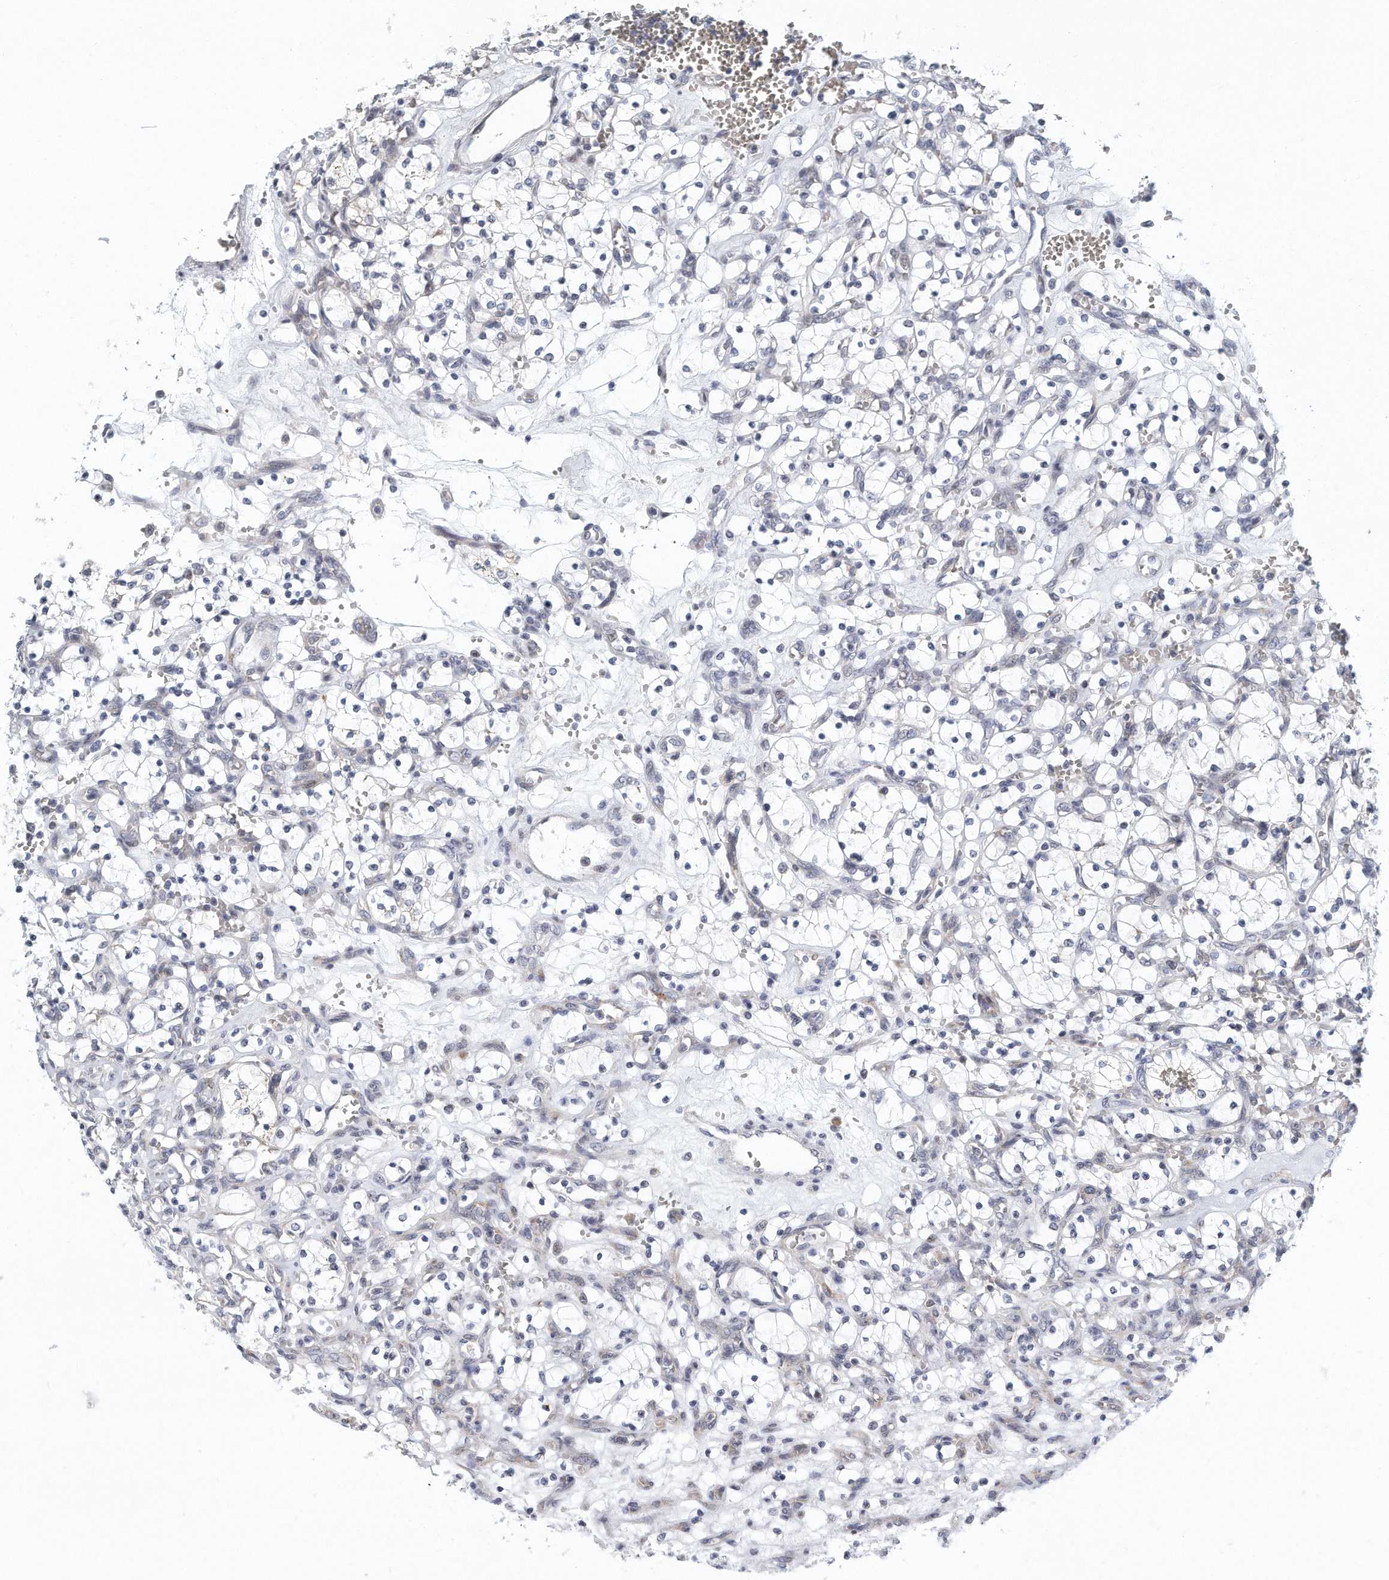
{"staining": {"intensity": "negative", "quantity": "none", "location": "none"}, "tissue": "renal cancer", "cell_type": "Tumor cells", "image_type": "cancer", "snomed": [{"axis": "morphology", "description": "Adenocarcinoma, NOS"}, {"axis": "topography", "description": "Kidney"}], "caption": "An image of human adenocarcinoma (renal) is negative for staining in tumor cells.", "gene": "VLDLR", "patient": {"sex": "female", "age": 69}}